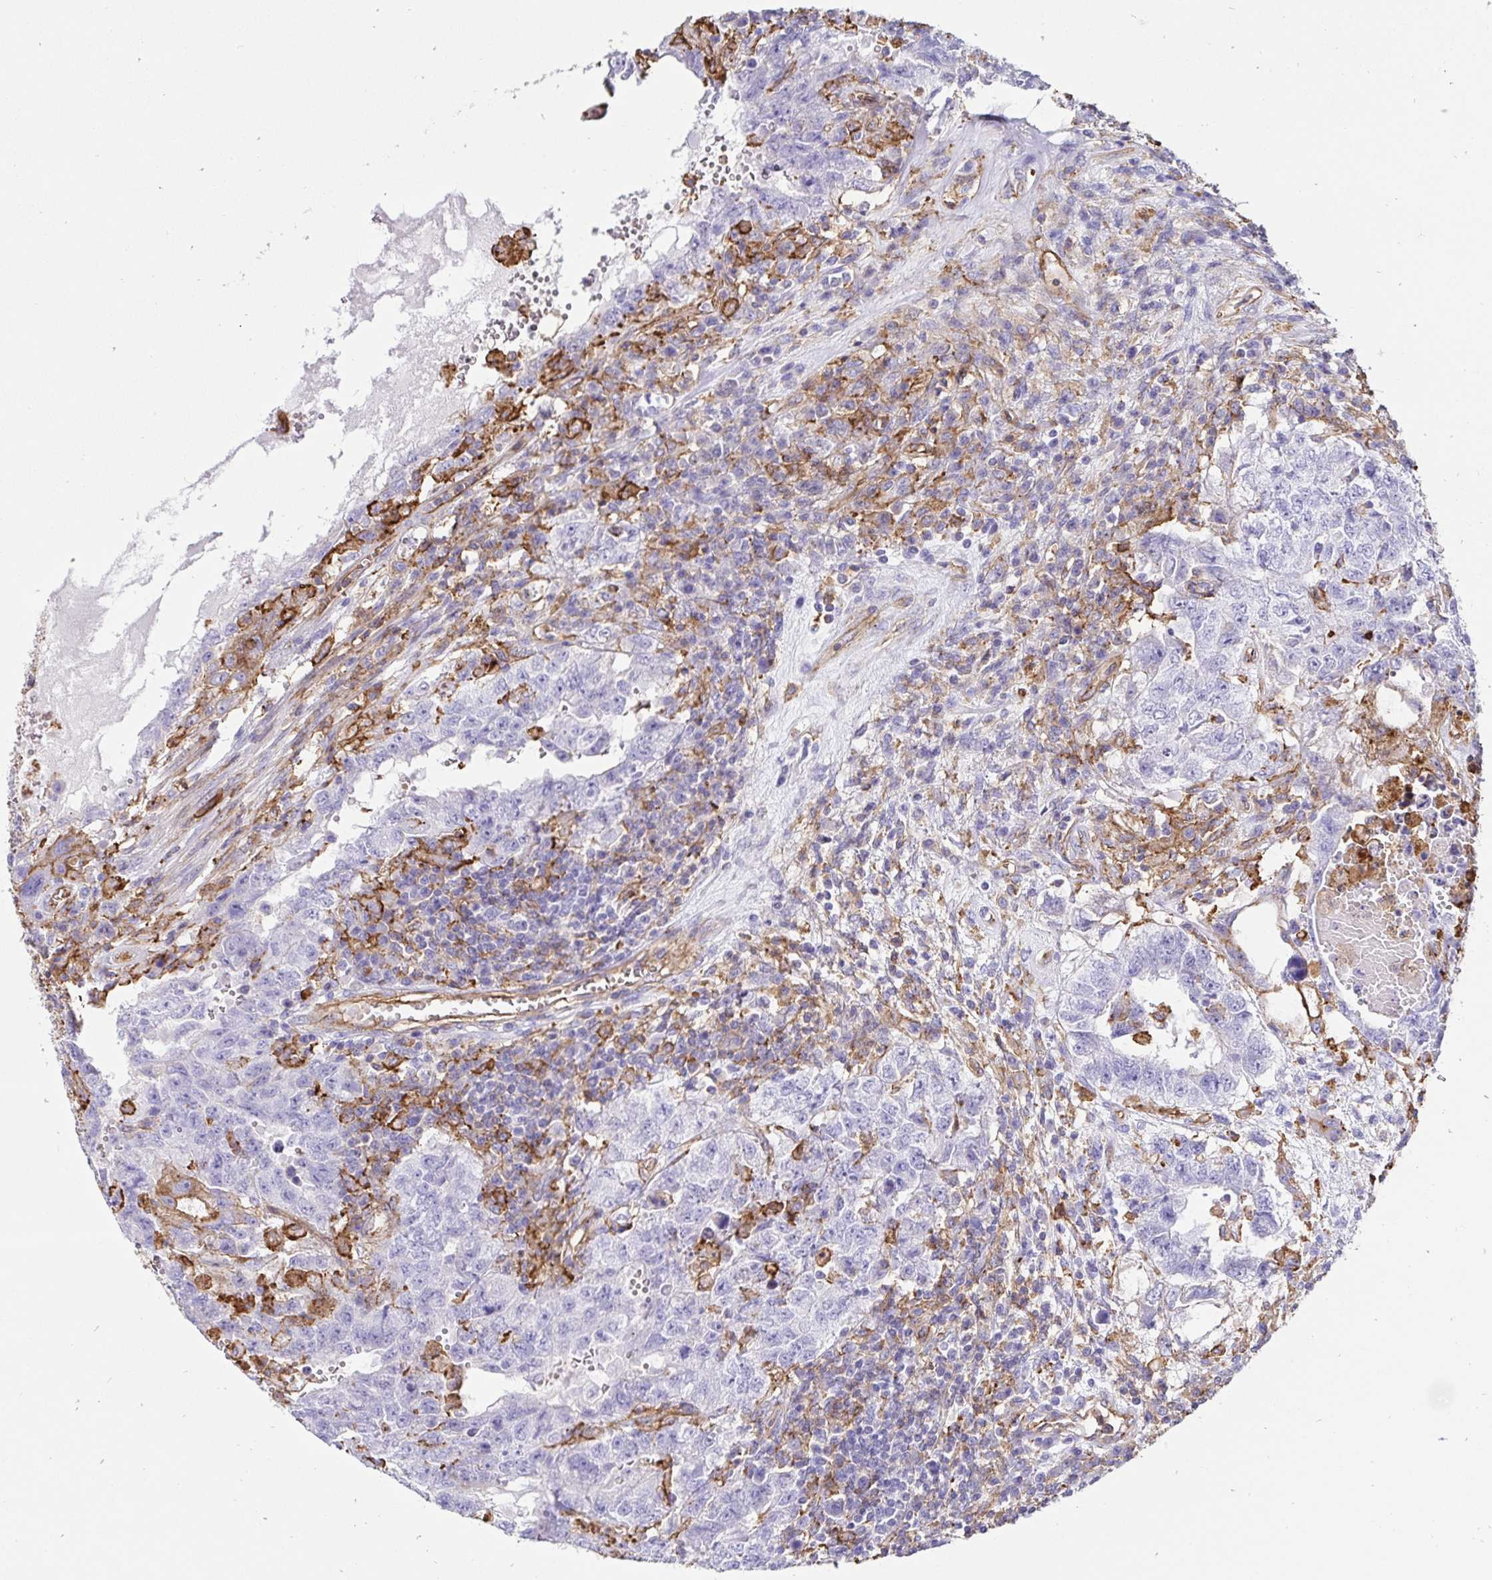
{"staining": {"intensity": "negative", "quantity": "none", "location": "none"}, "tissue": "testis cancer", "cell_type": "Tumor cells", "image_type": "cancer", "snomed": [{"axis": "morphology", "description": "Carcinoma, Embryonal, NOS"}, {"axis": "topography", "description": "Testis"}], "caption": "The IHC histopathology image has no significant expression in tumor cells of embryonal carcinoma (testis) tissue.", "gene": "ANXA2", "patient": {"sex": "male", "age": 26}}